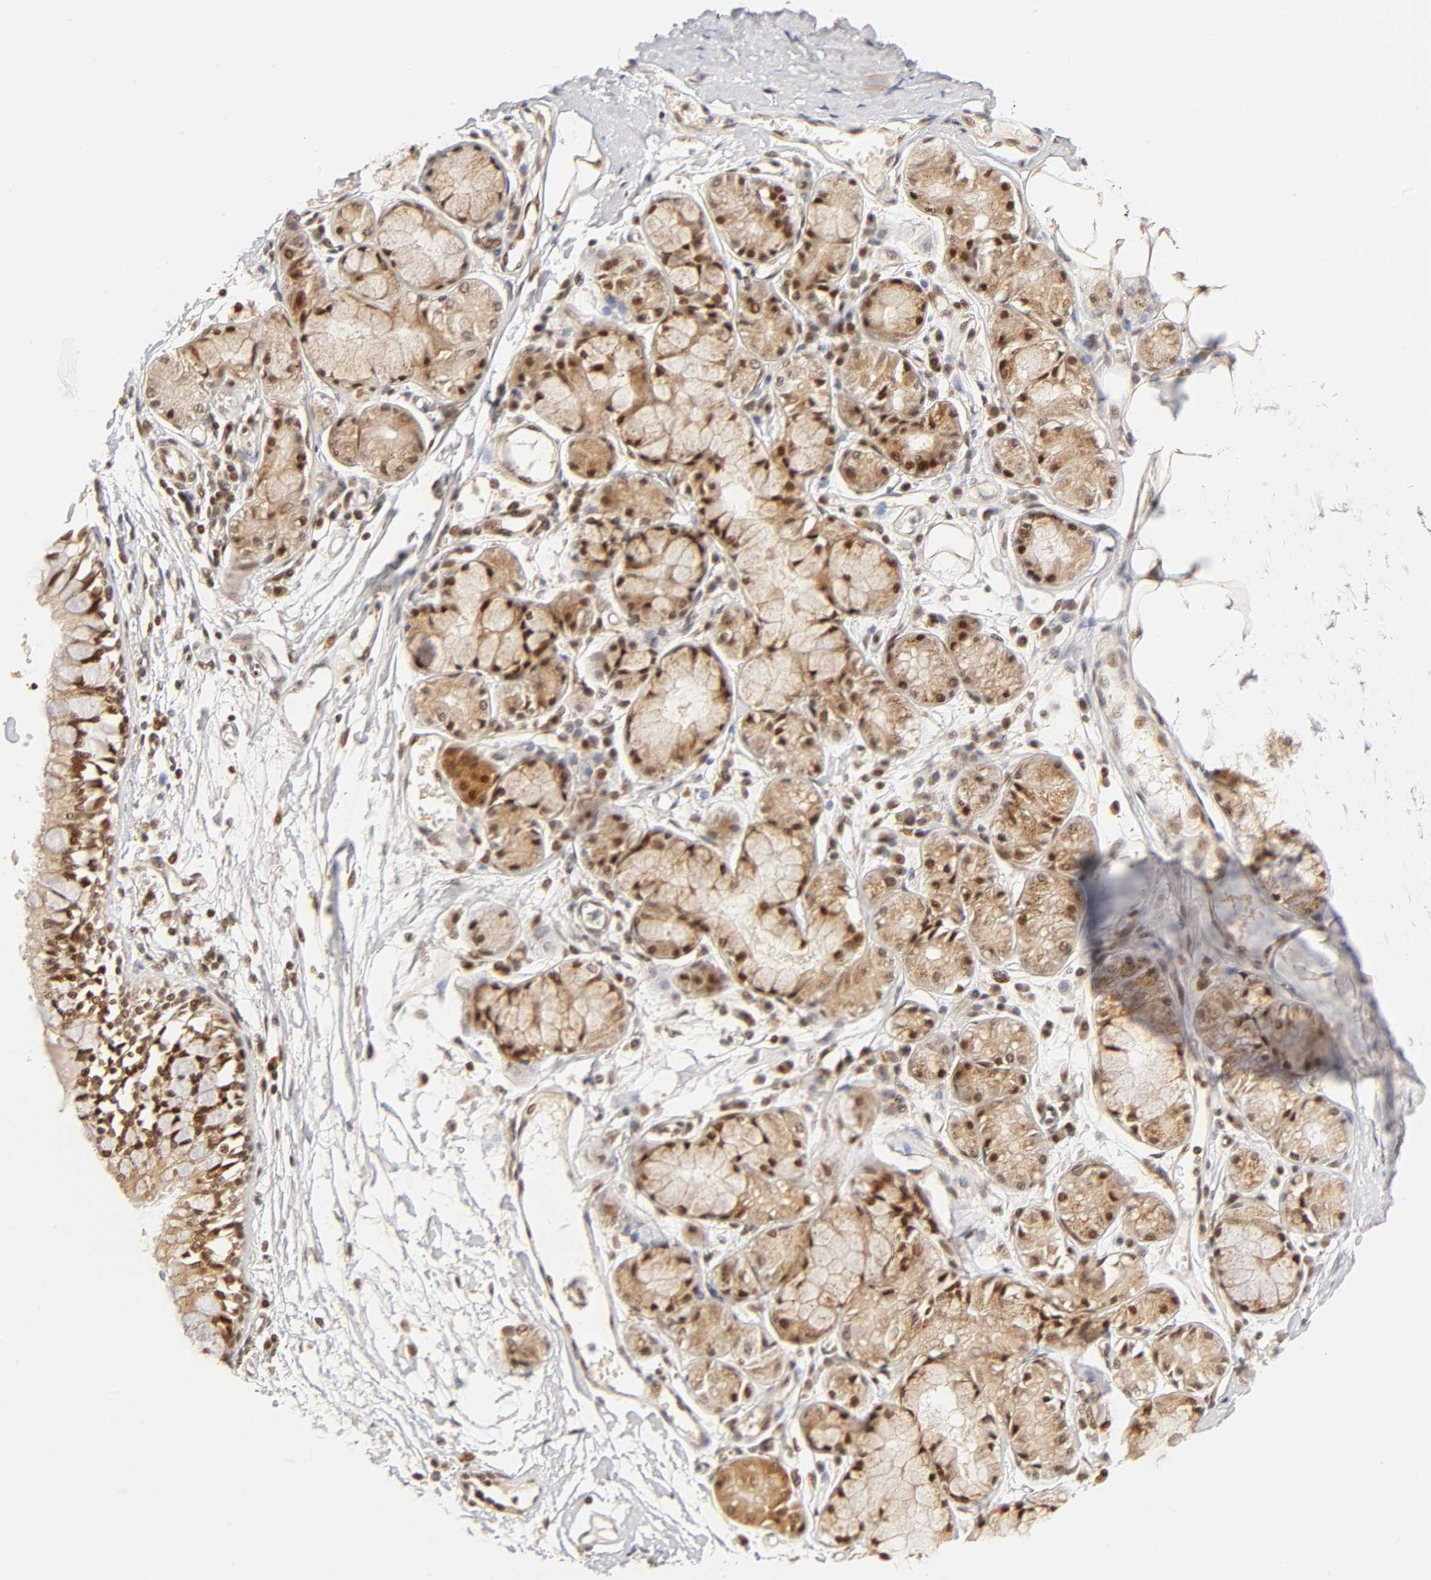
{"staining": {"intensity": "moderate", "quantity": ">75%", "location": "cytoplasmic/membranous,nuclear"}, "tissue": "bronchus", "cell_type": "Respiratory epithelial cells", "image_type": "normal", "snomed": [{"axis": "morphology", "description": "Normal tissue, NOS"}, {"axis": "topography", "description": "Bronchus"}, {"axis": "topography", "description": "Lung"}], "caption": "Protein positivity by IHC shows moderate cytoplasmic/membranous,nuclear staining in approximately >75% of respiratory epithelial cells in benign bronchus.", "gene": "TAF10", "patient": {"sex": "female", "age": 56}}